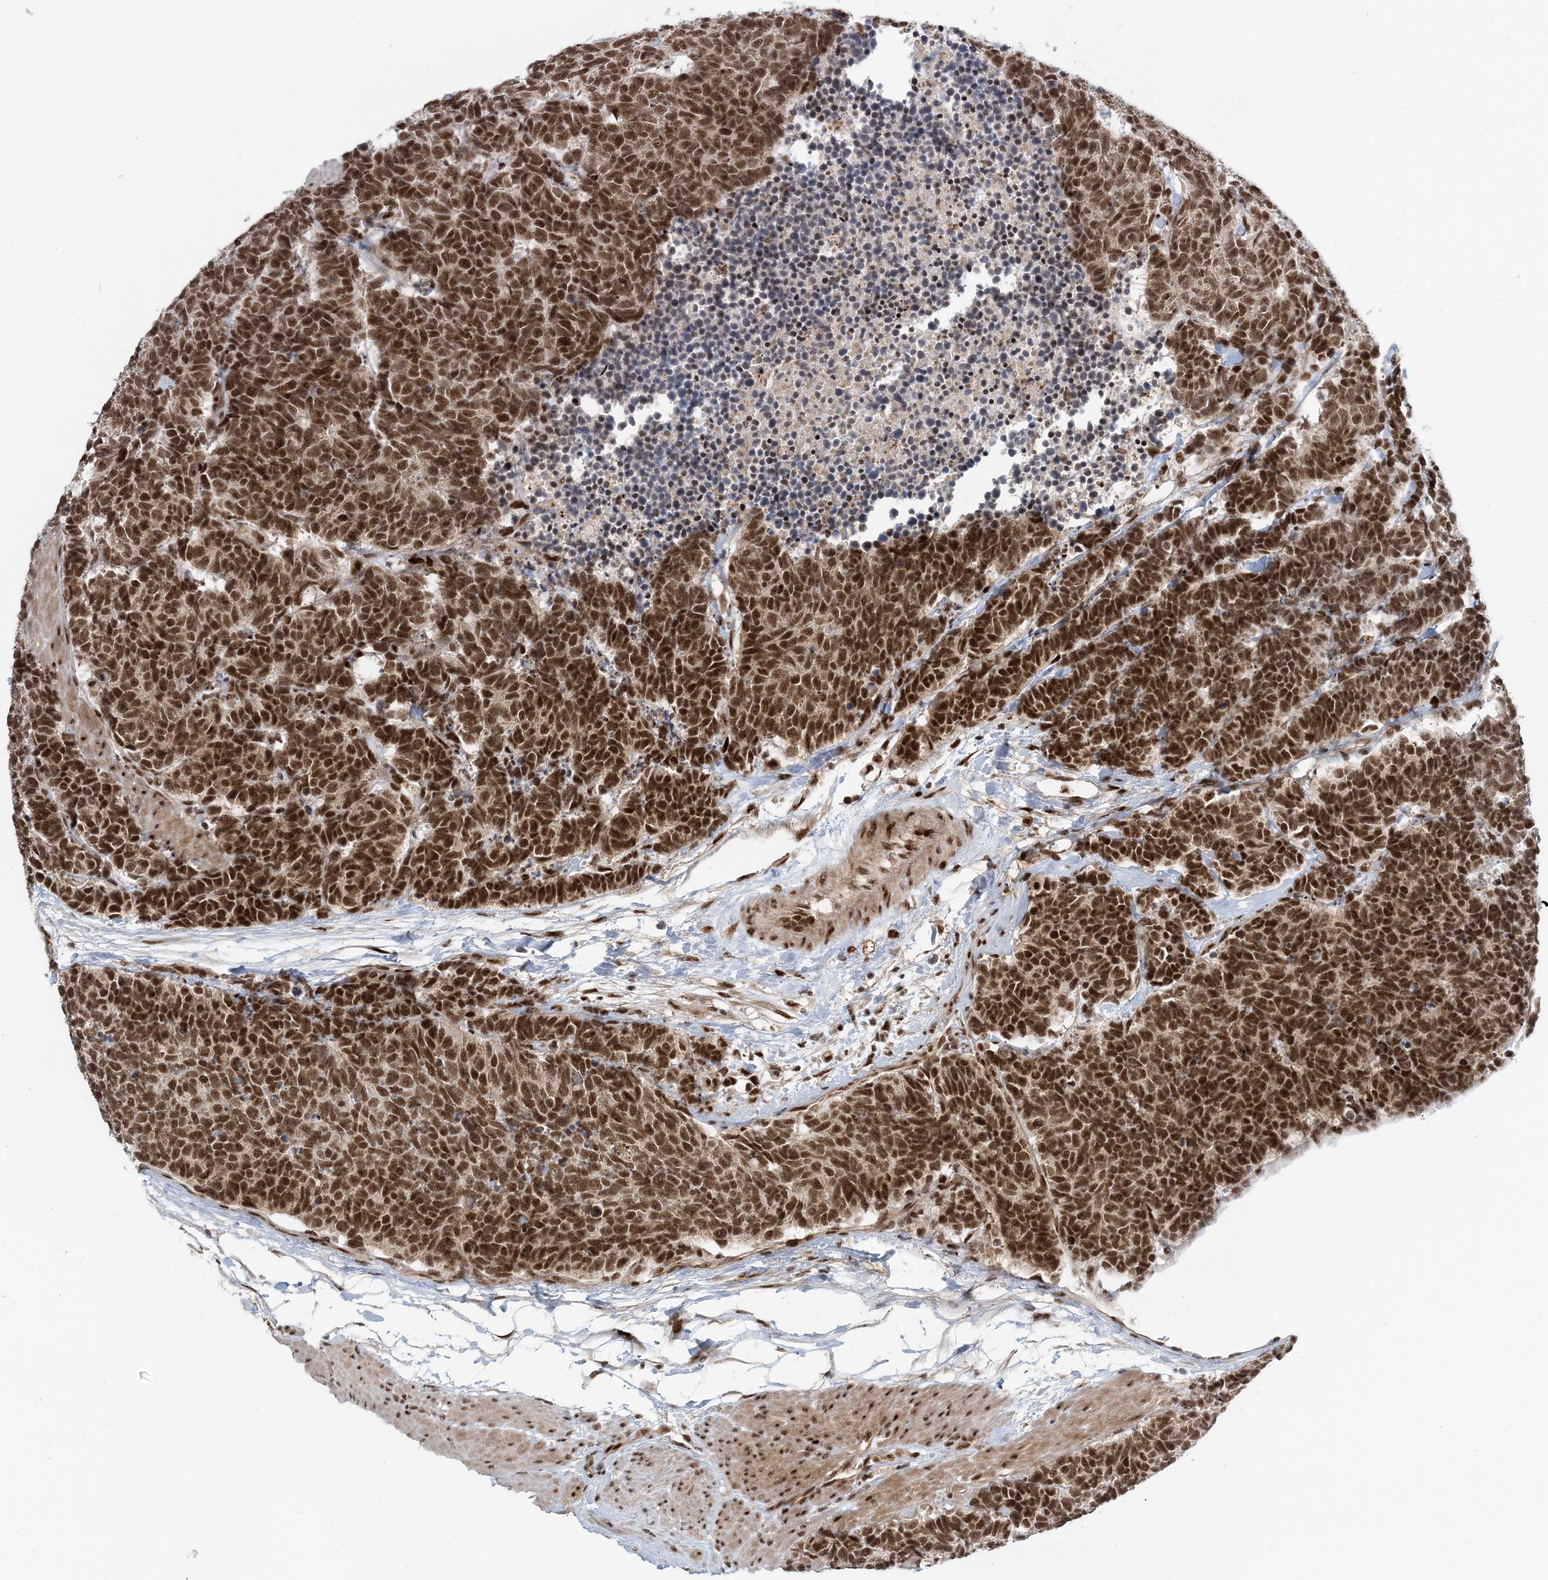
{"staining": {"intensity": "strong", "quantity": ">75%", "location": "nuclear"}, "tissue": "carcinoid", "cell_type": "Tumor cells", "image_type": "cancer", "snomed": [{"axis": "morphology", "description": "Carcinoma, NOS"}, {"axis": "morphology", "description": "Carcinoid, malignant, NOS"}, {"axis": "topography", "description": "Urinary bladder"}], "caption": "Brown immunohistochemical staining in carcinoid reveals strong nuclear positivity in approximately >75% of tumor cells.", "gene": "CWC22", "patient": {"sex": "male", "age": 57}}